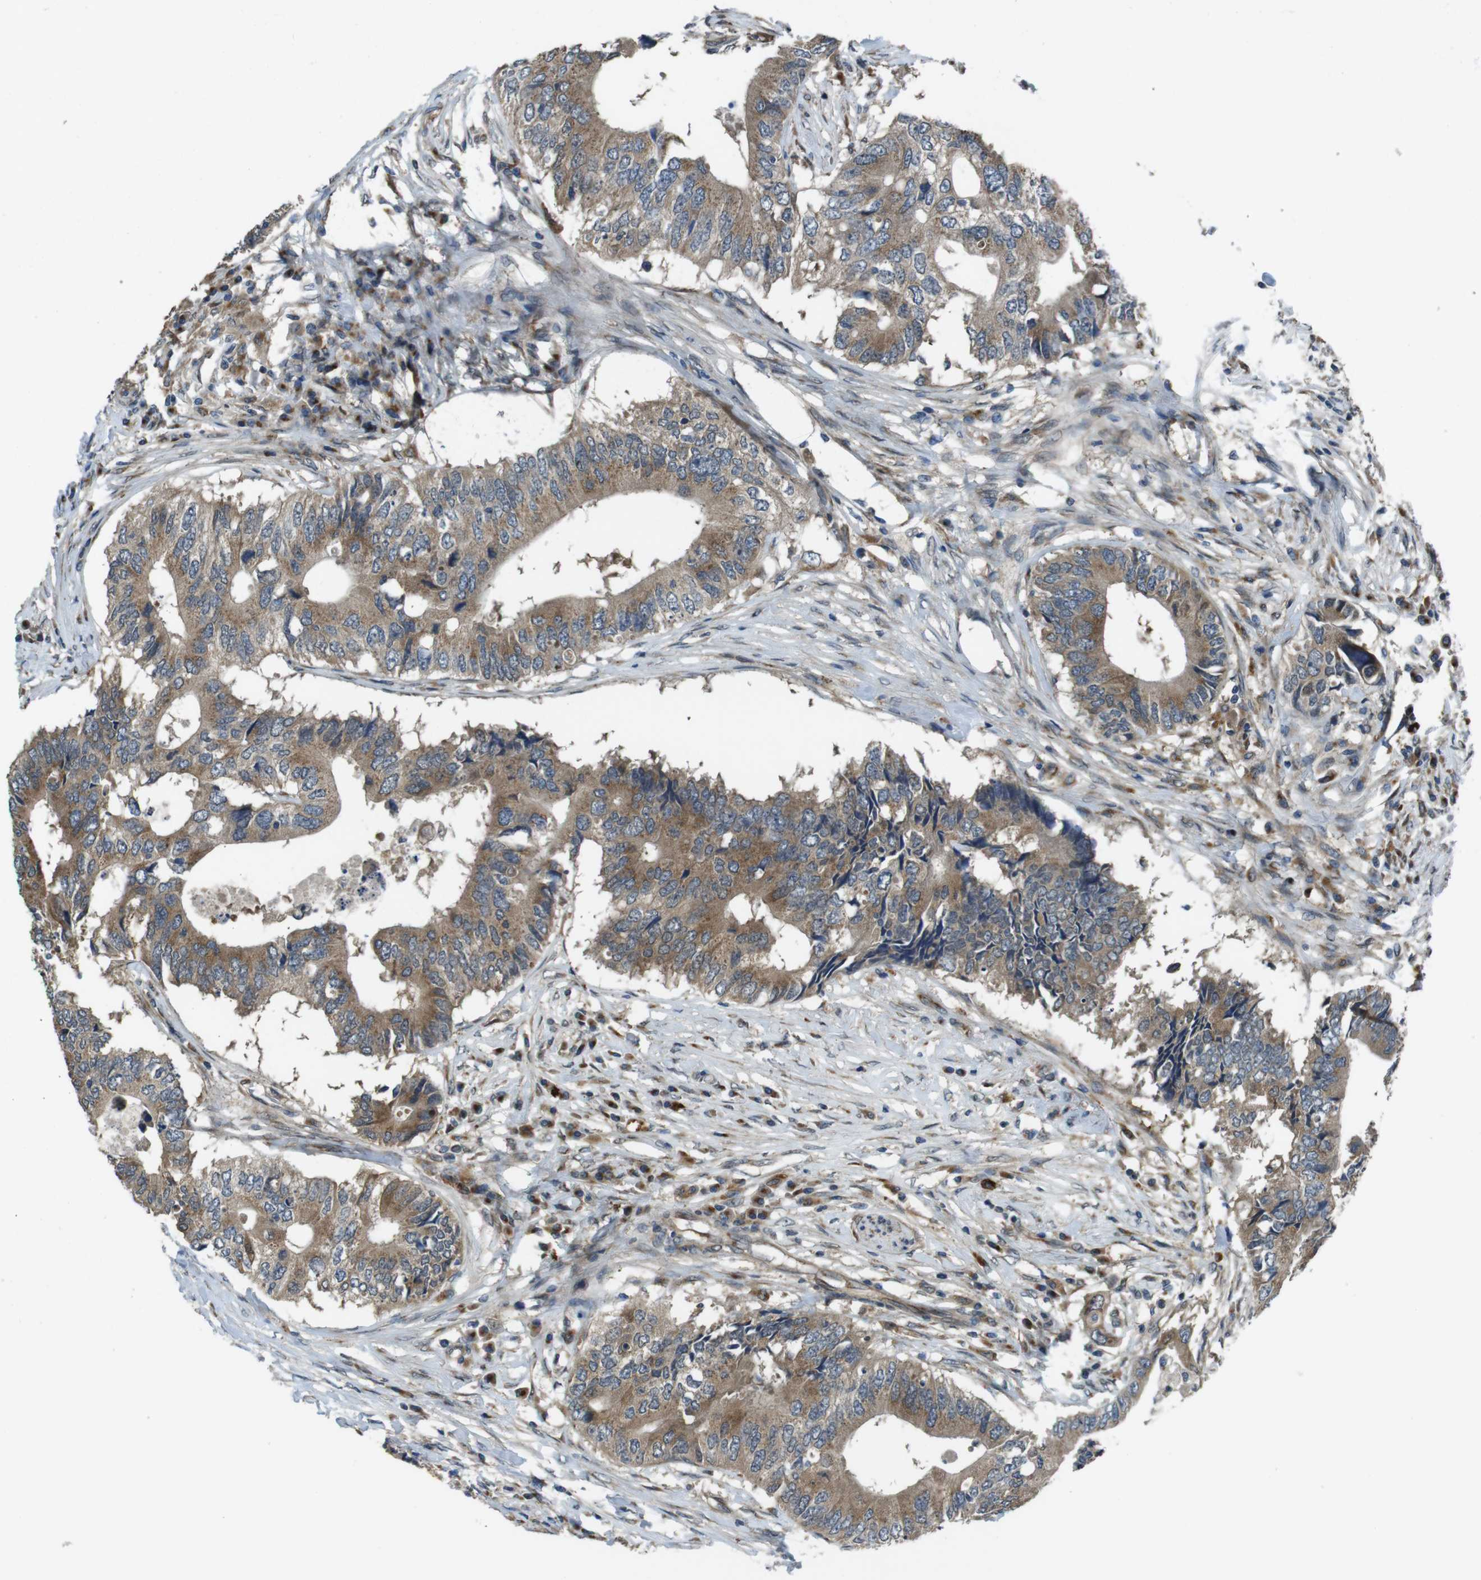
{"staining": {"intensity": "moderate", "quantity": ">75%", "location": "cytoplasmic/membranous"}, "tissue": "colorectal cancer", "cell_type": "Tumor cells", "image_type": "cancer", "snomed": [{"axis": "morphology", "description": "Adenocarcinoma, NOS"}, {"axis": "topography", "description": "Colon"}], "caption": "A brown stain labels moderate cytoplasmic/membranous staining of a protein in human colorectal cancer tumor cells.", "gene": "RAB6A", "patient": {"sex": "male", "age": 71}}